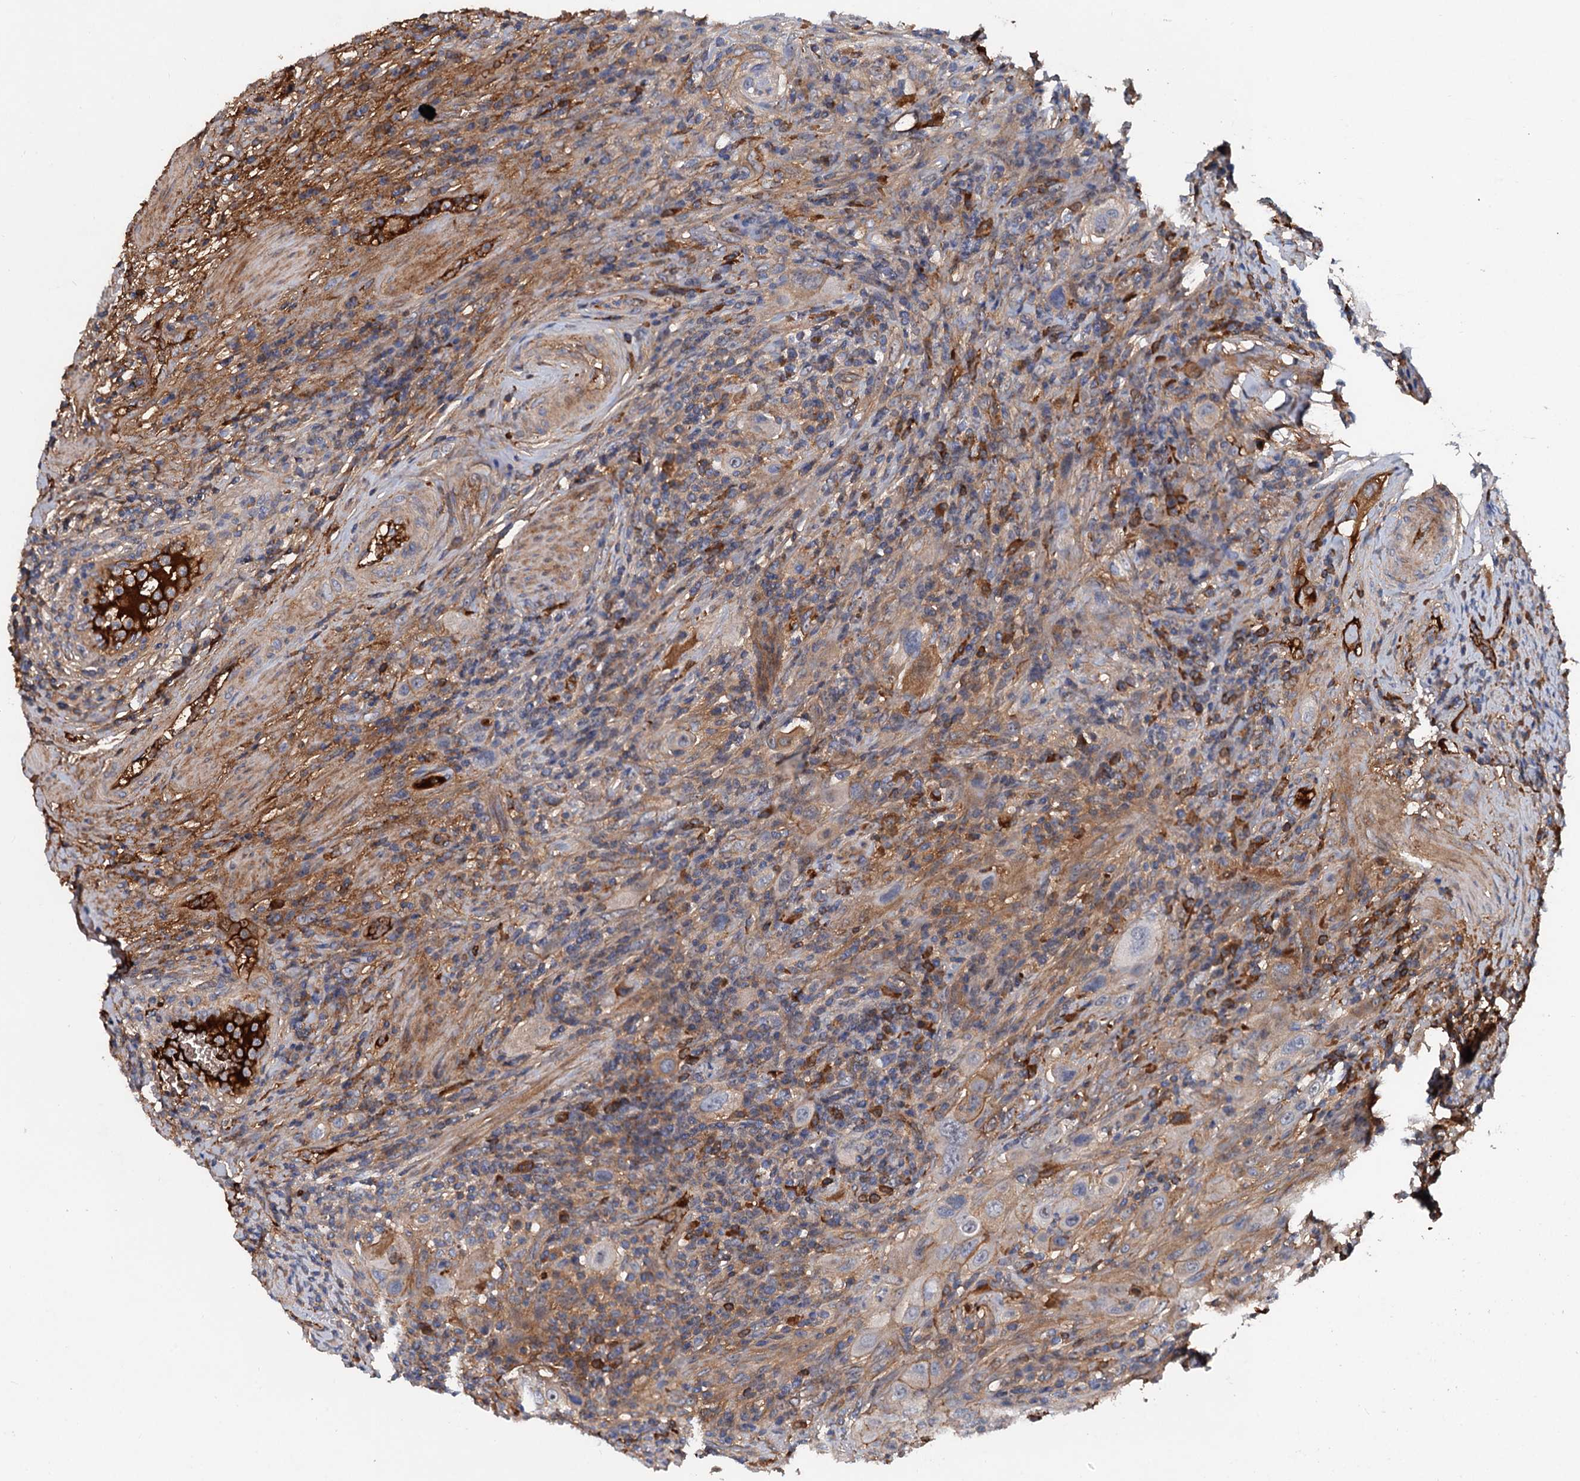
{"staining": {"intensity": "weak", "quantity": "25%-75%", "location": "cytoplasmic/membranous"}, "tissue": "urothelial cancer", "cell_type": "Tumor cells", "image_type": "cancer", "snomed": [{"axis": "morphology", "description": "Urothelial carcinoma, High grade"}, {"axis": "topography", "description": "Urinary bladder"}], "caption": "DAB immunohistochemical staining of human high-grade urothelial carcinoma shows weak cytoplasmic/membranous protein staining in approximately 25%-75% of tumor cells.", "gene": "CHRD", "patient": {"sex": "male", "age": 50}}